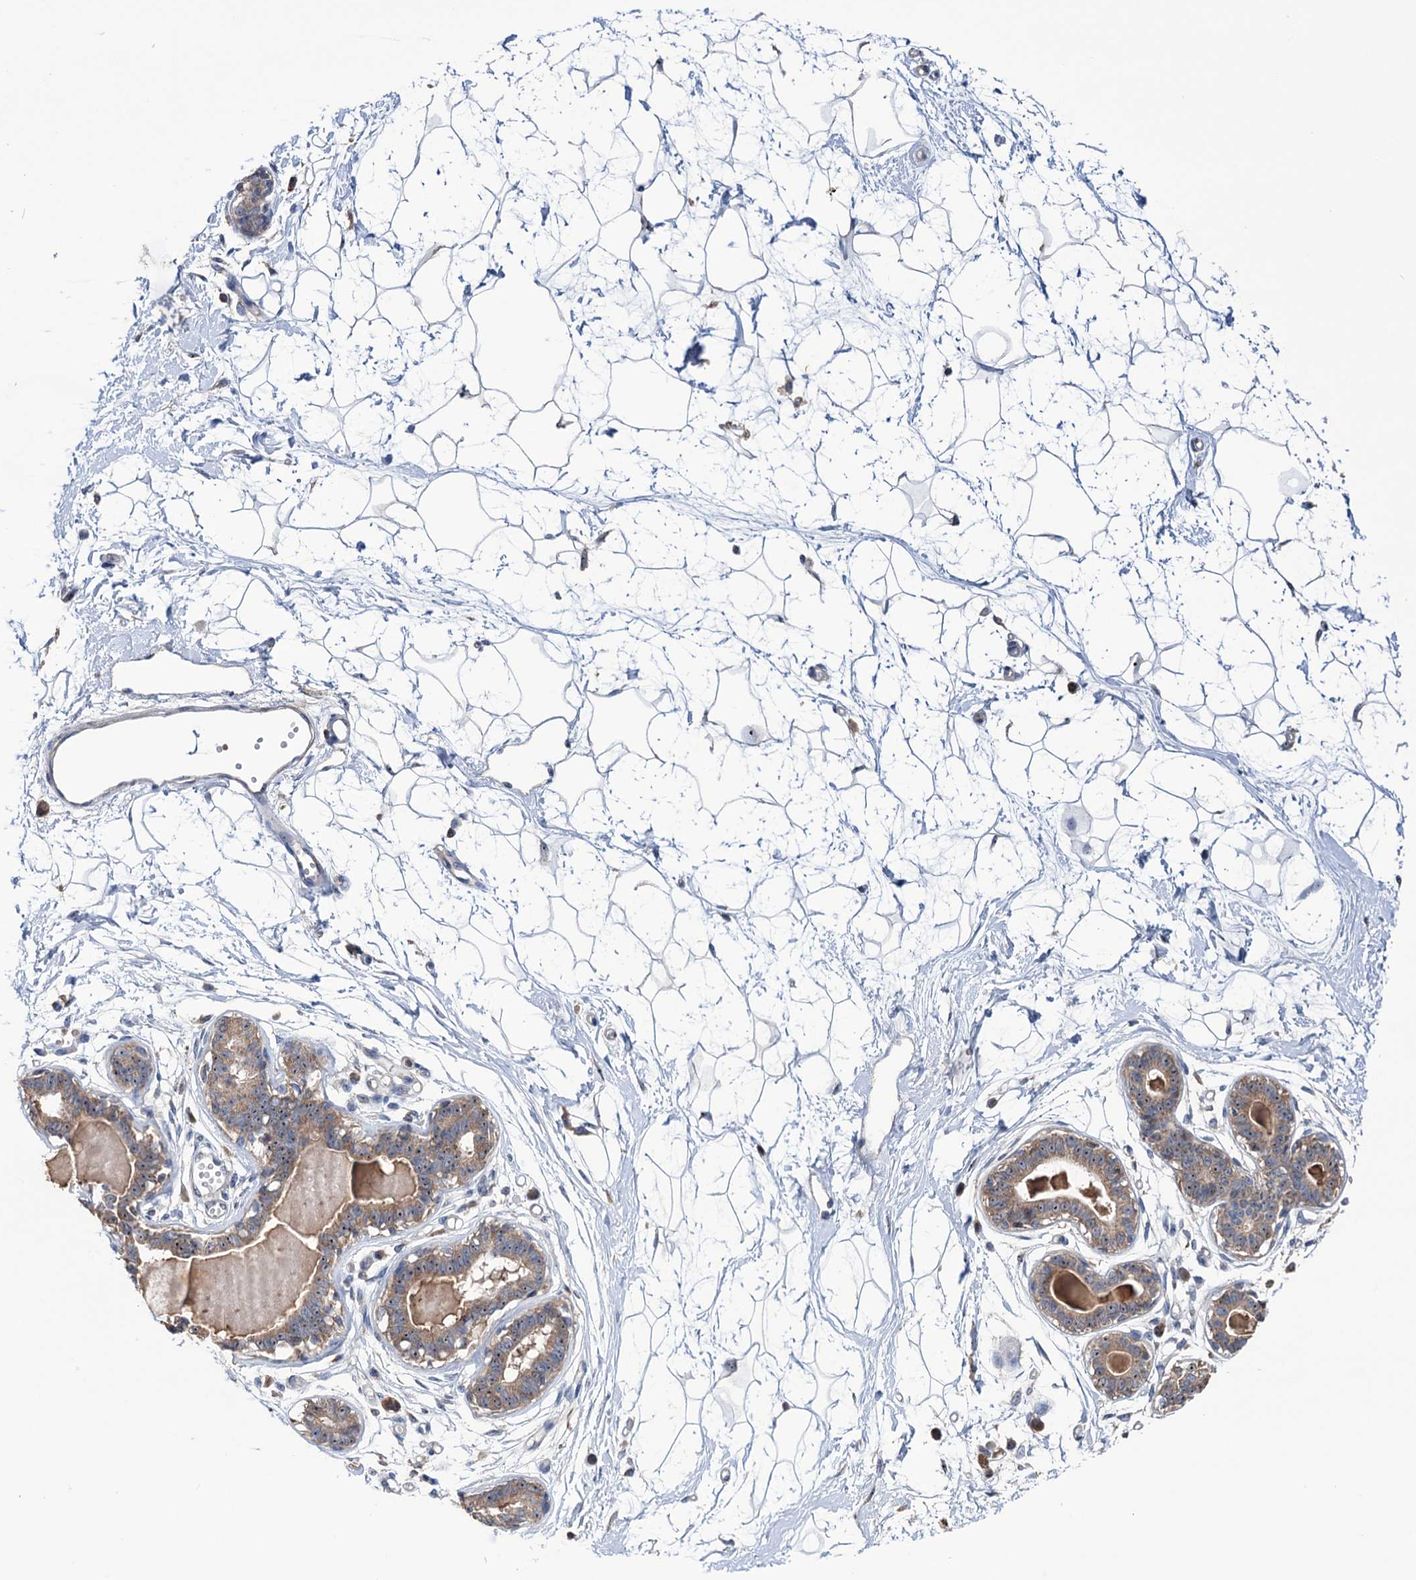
{"staining": {"intensity": "negative", "quantity": "none", "location": "none"}, "tissue": "breast", "cell_type": "Adipocytes", "image_type": "normal", "snomed": [{"axis": "morphology", "description": "Normal tissue, NOS"}, {"axis": "topography", "description": "Breast"}], "caption": "IHC micrograph of unremarkable human breast stained for a protein (brown), which demonstrates no staining in adipocytes.", "gene": "HTR3B", "patient": {"sex": "female", "age": 45}}